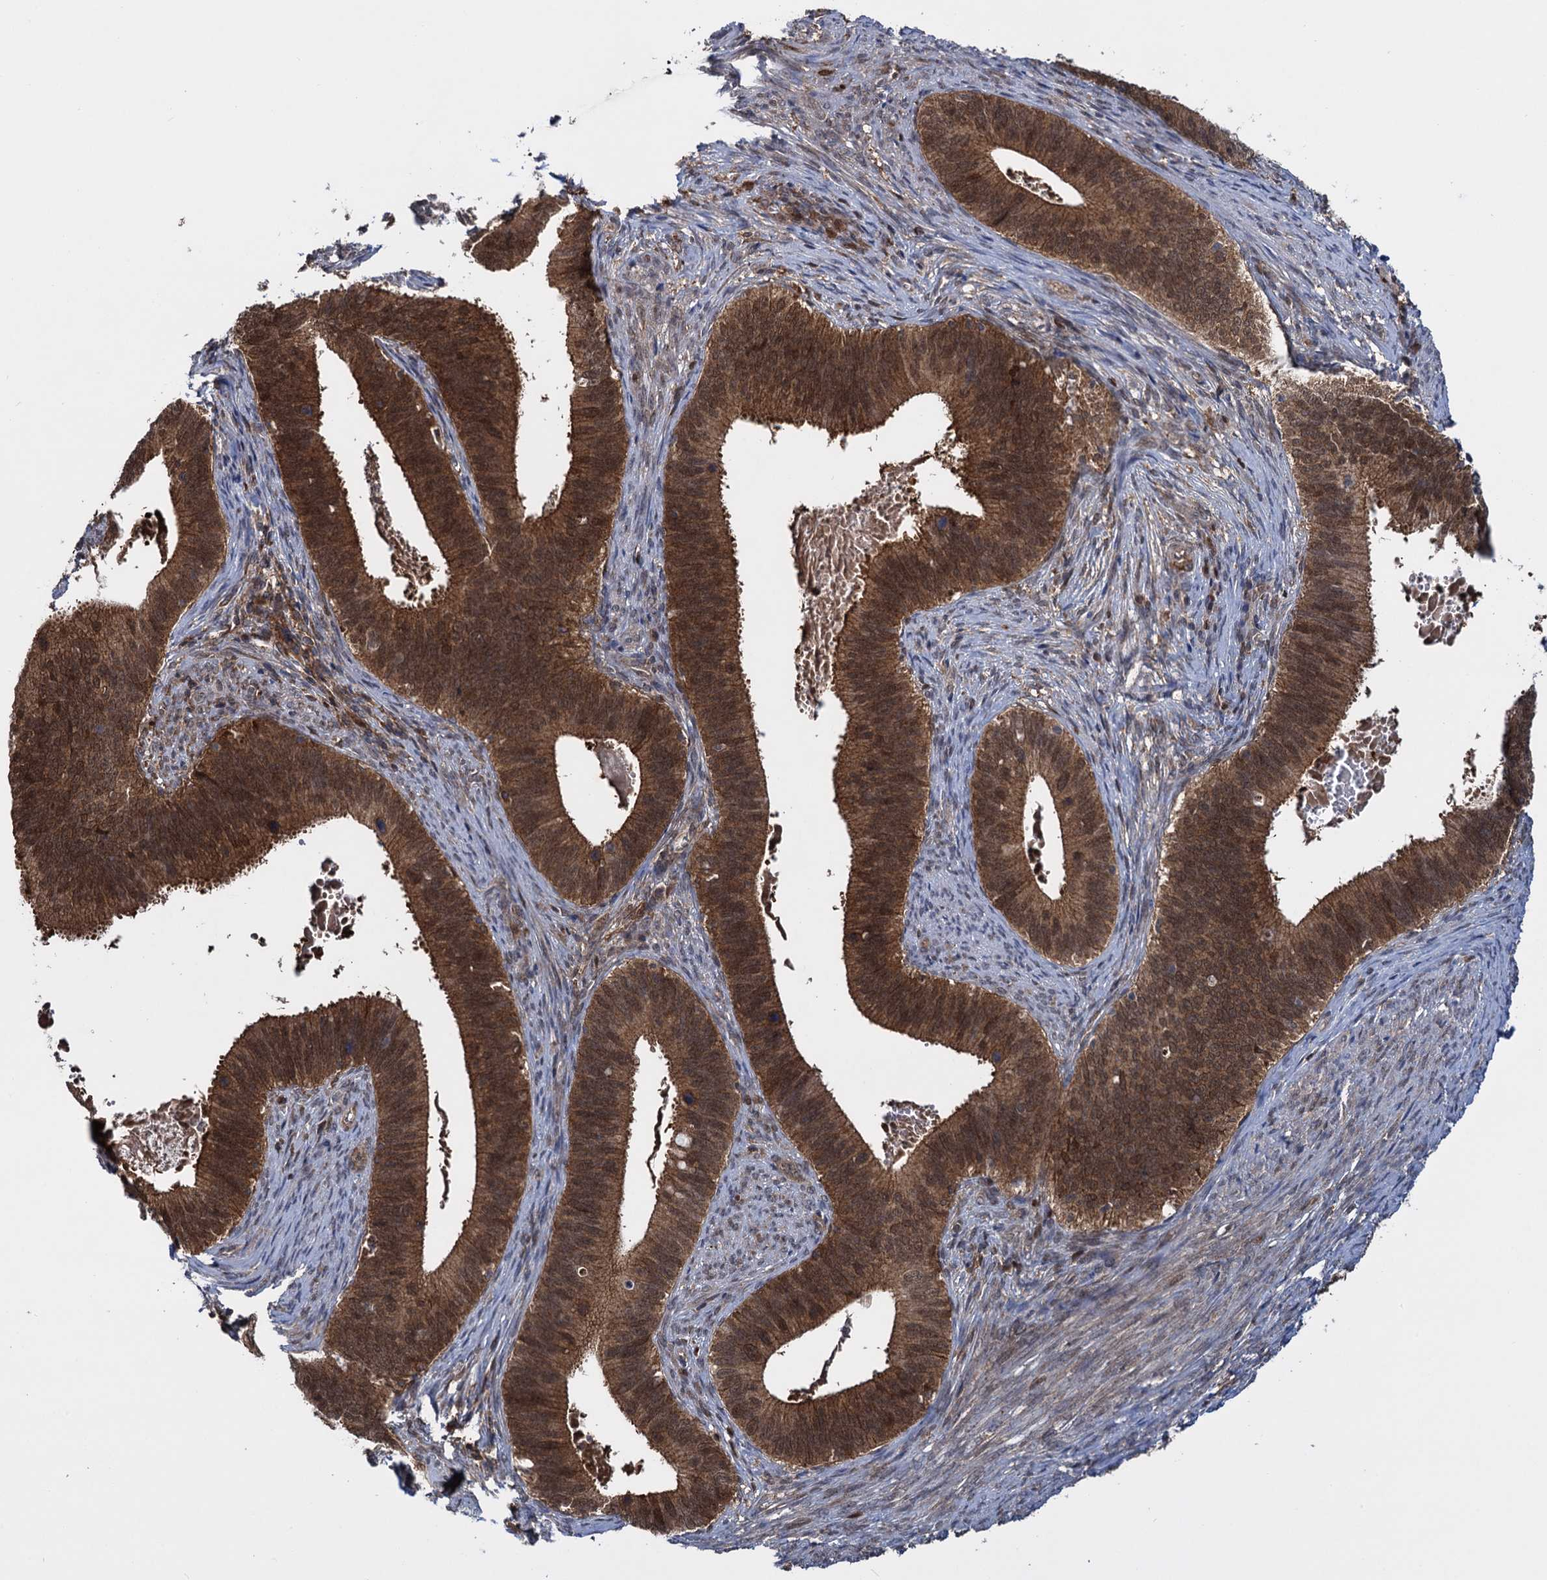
{"staining": {"intensity": "strong", "quantity": ">75%", "location": "cytoplasmic/membranous,nuclear"}, "tissue": "cervical cancer", "cell_type": "Tumor cells", "image_type": "cancer", "snomed": [{"axis": "morphology", "description": "Adenocarcinoma, NOS"}, {"axis": "topography", "description": "Cervix"}], "caption": "Approximately >75% of tumor cells in human cervical cancer (adenocarcinoma) show strong cytoplasmic/membranous and nuclear protein positivity as visualized by brown immunohistochemical staining.", "gene": "GLO1", "patient": {"sex": "female", "age": 42}}